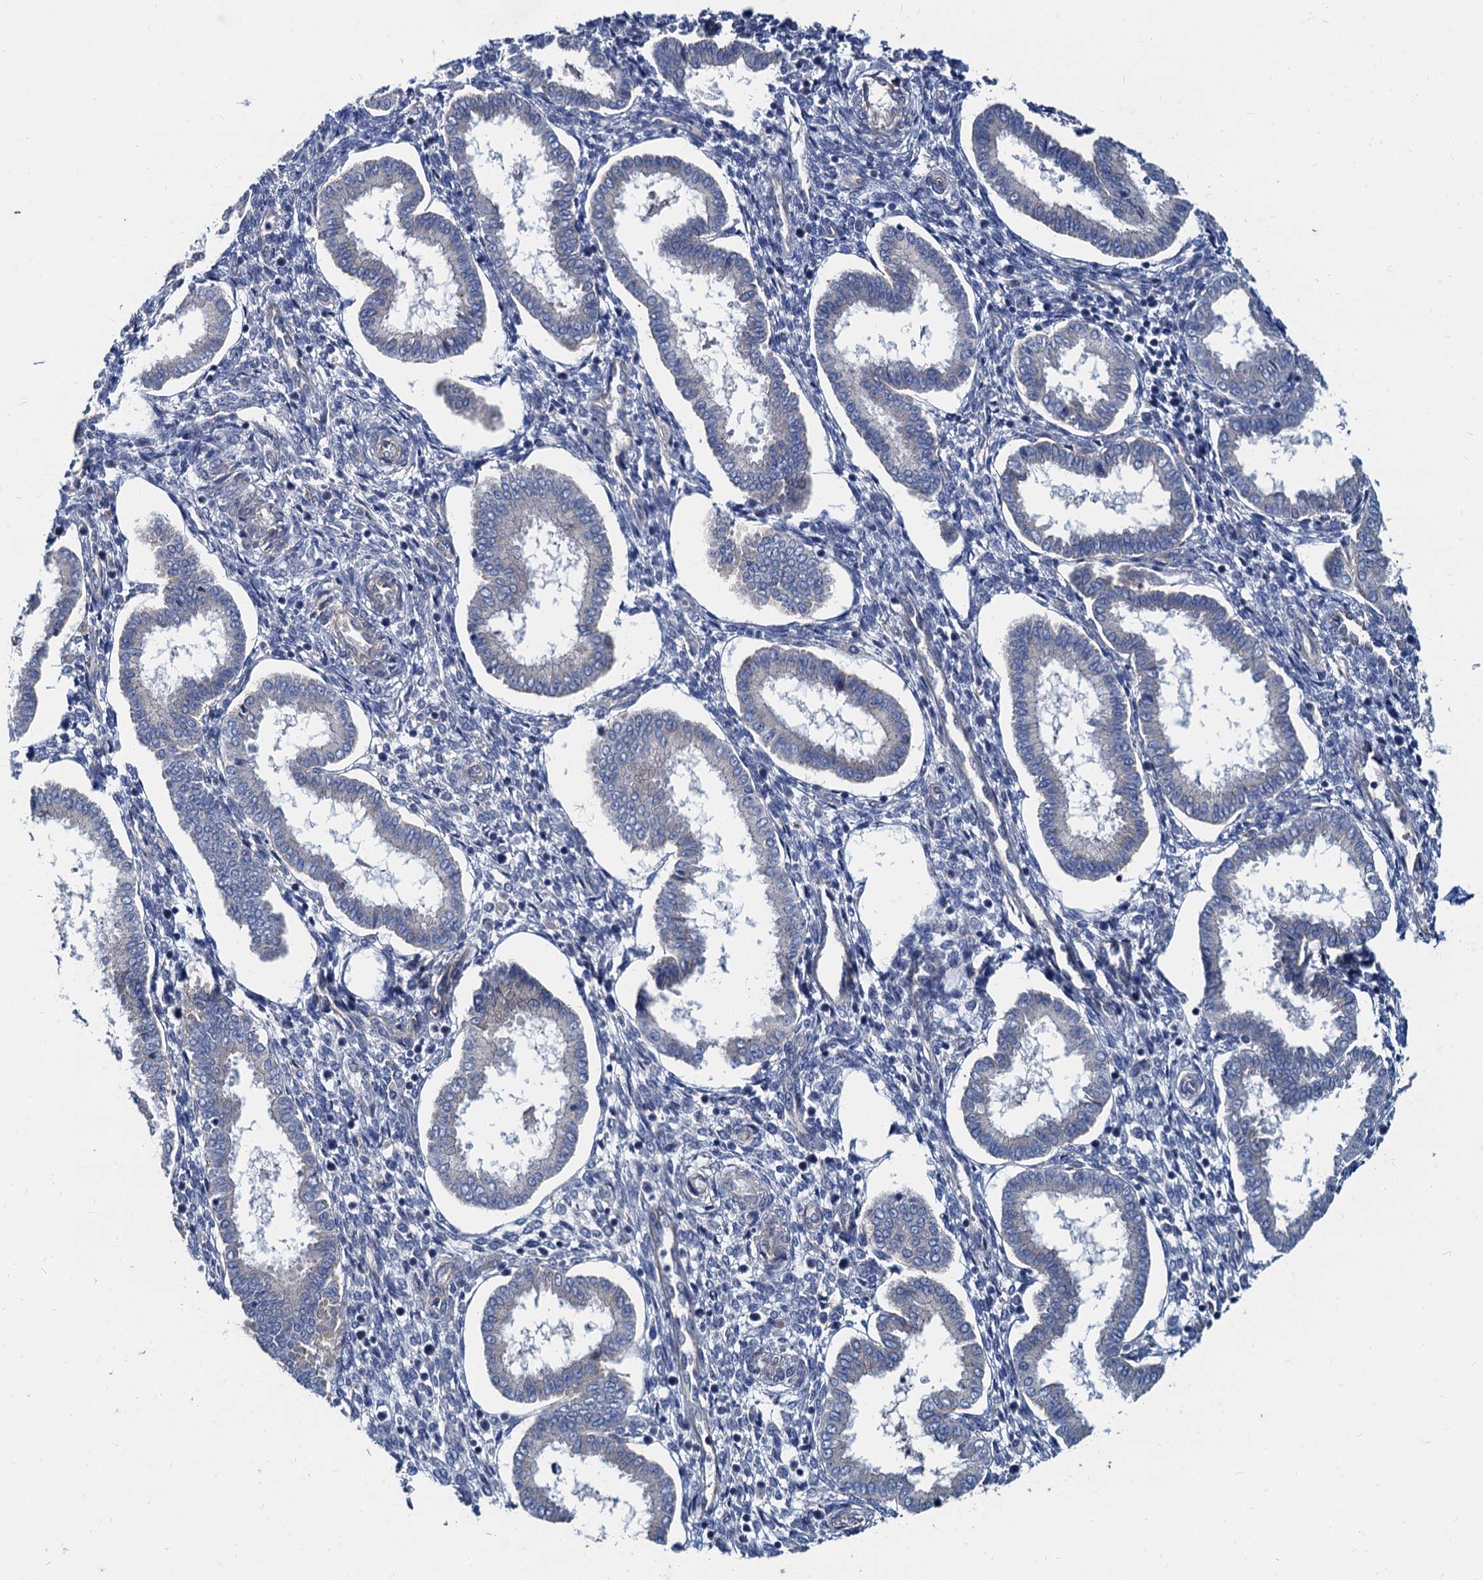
{"staining": {"intensity": "negative", "quantity": "none", "location": "none"}, "tissue": "endometrium", "cell_type": "Cells in endometrial stroma", "image_type": "normal", "snomed": [{"axis": "morphology", "description": "Normal tissue, NOS"}, {"axis": "topography", "description": "Endometrium"}], "caption": "Cells in endometrial stroma are negative for protein expression in unremarkable human endometrium. (Immunohistochemistry (ihc), brightfield microscopy, high magnification).", "gene": "NGRN", "patient": {"sex": "female", "age": 24}}